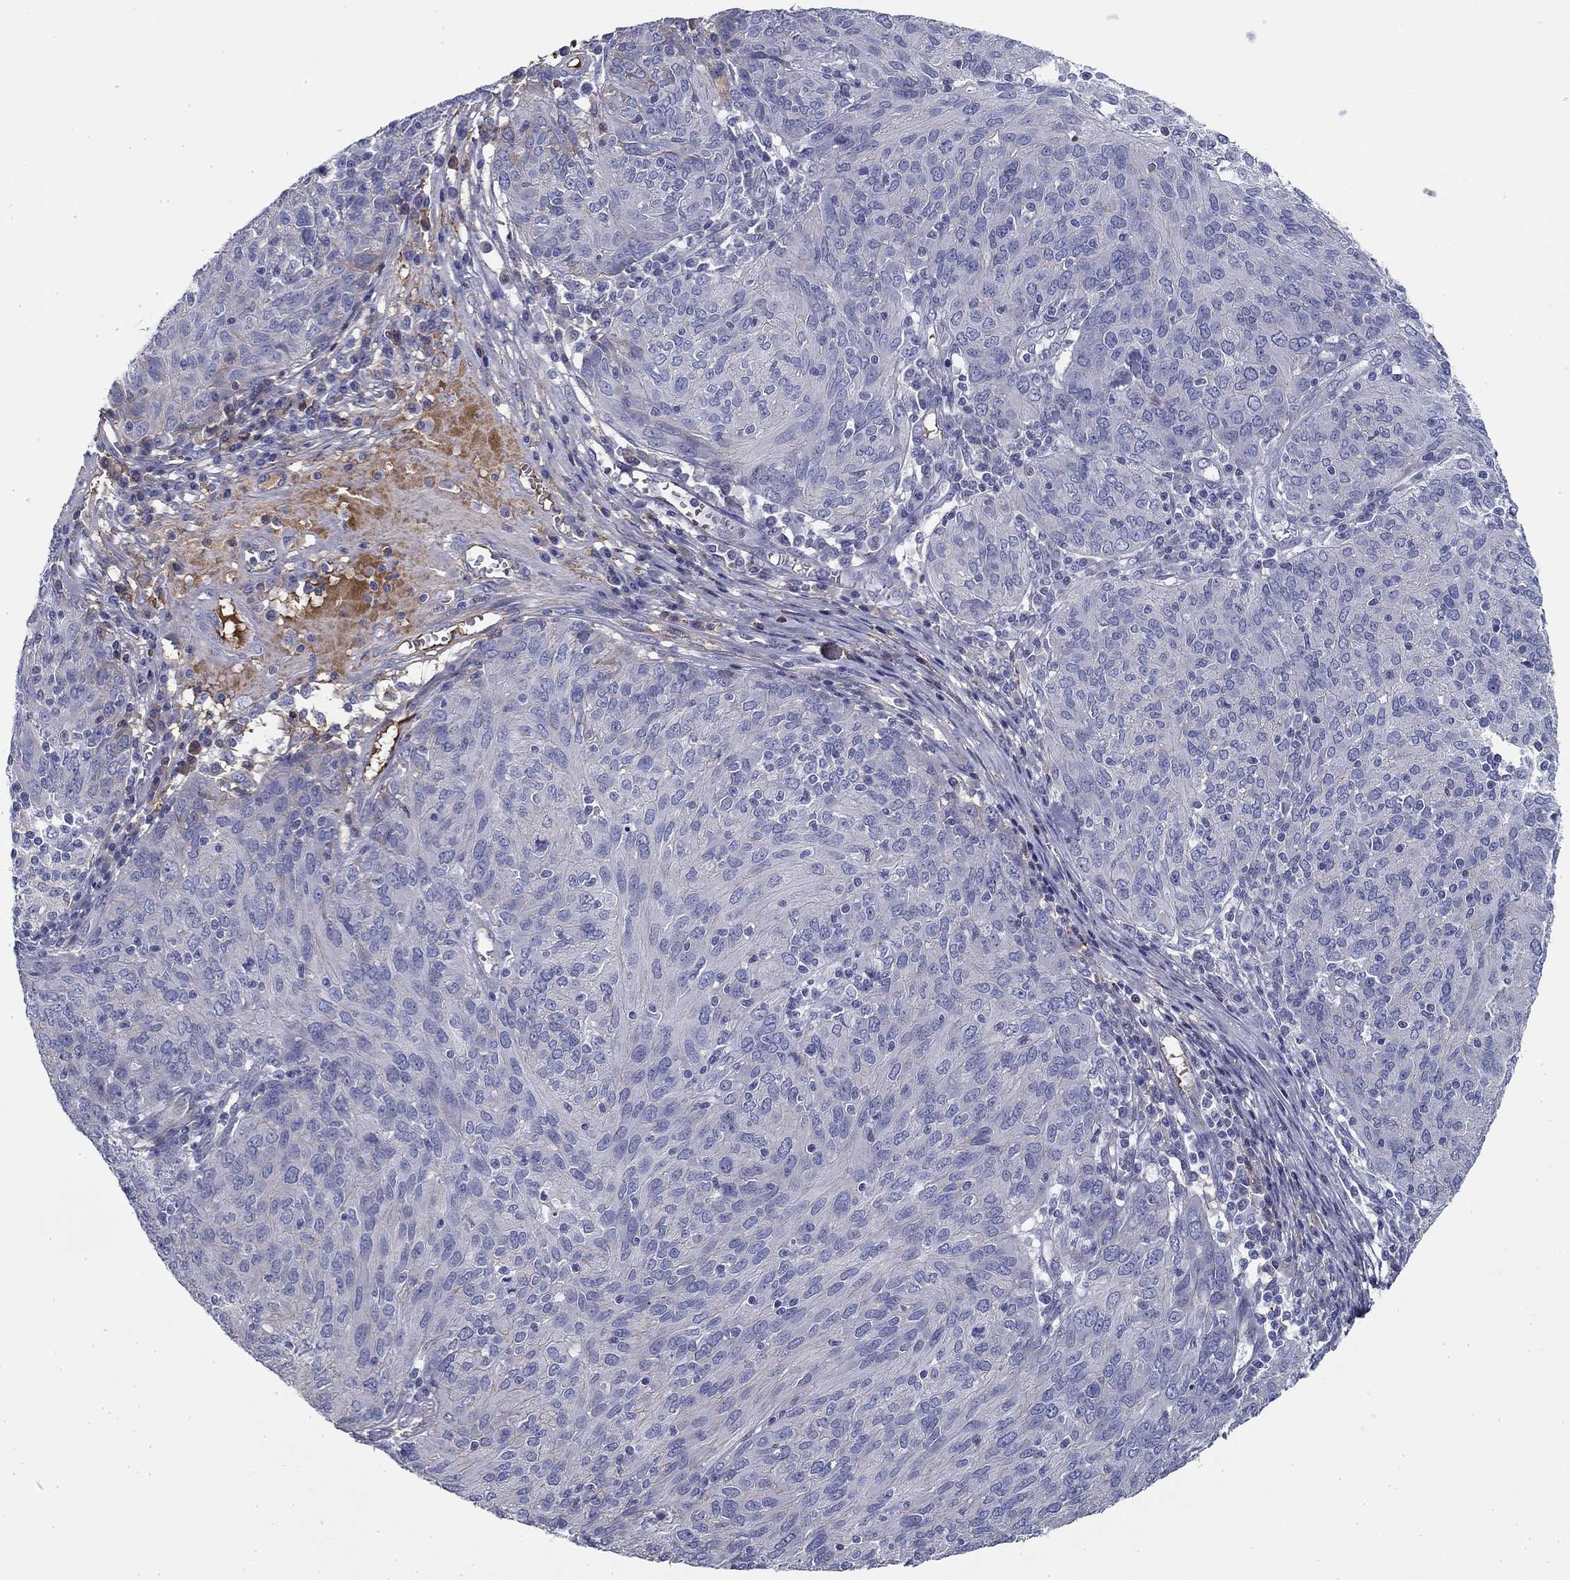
{"staining": {"intensity": "negative", "quantity": "none", "location": "none"}, "tissue": "ovarian cancer", "cell_type": "Tumor cells", "image_type": "cancer", "snomed": [{"axis": "morphology", "description": "Carcinoma, endometroid"}, {"axis": "topography", "description": "Ovary"}], "caption": "IHC image of neoplastic tissue: human ovarian endometroid carcinoma stained with DAB (3,3'-diaminobenzidine) shows no significant protein expression in tumor cells. (Stains: DAB immunohistochemistry (IHC) with hematoxylin counter stain, Microscopy: brightfield microscopy at high magnification).", "gene": "CPLX4", "patient": {"sex": "female", "age": 50}}